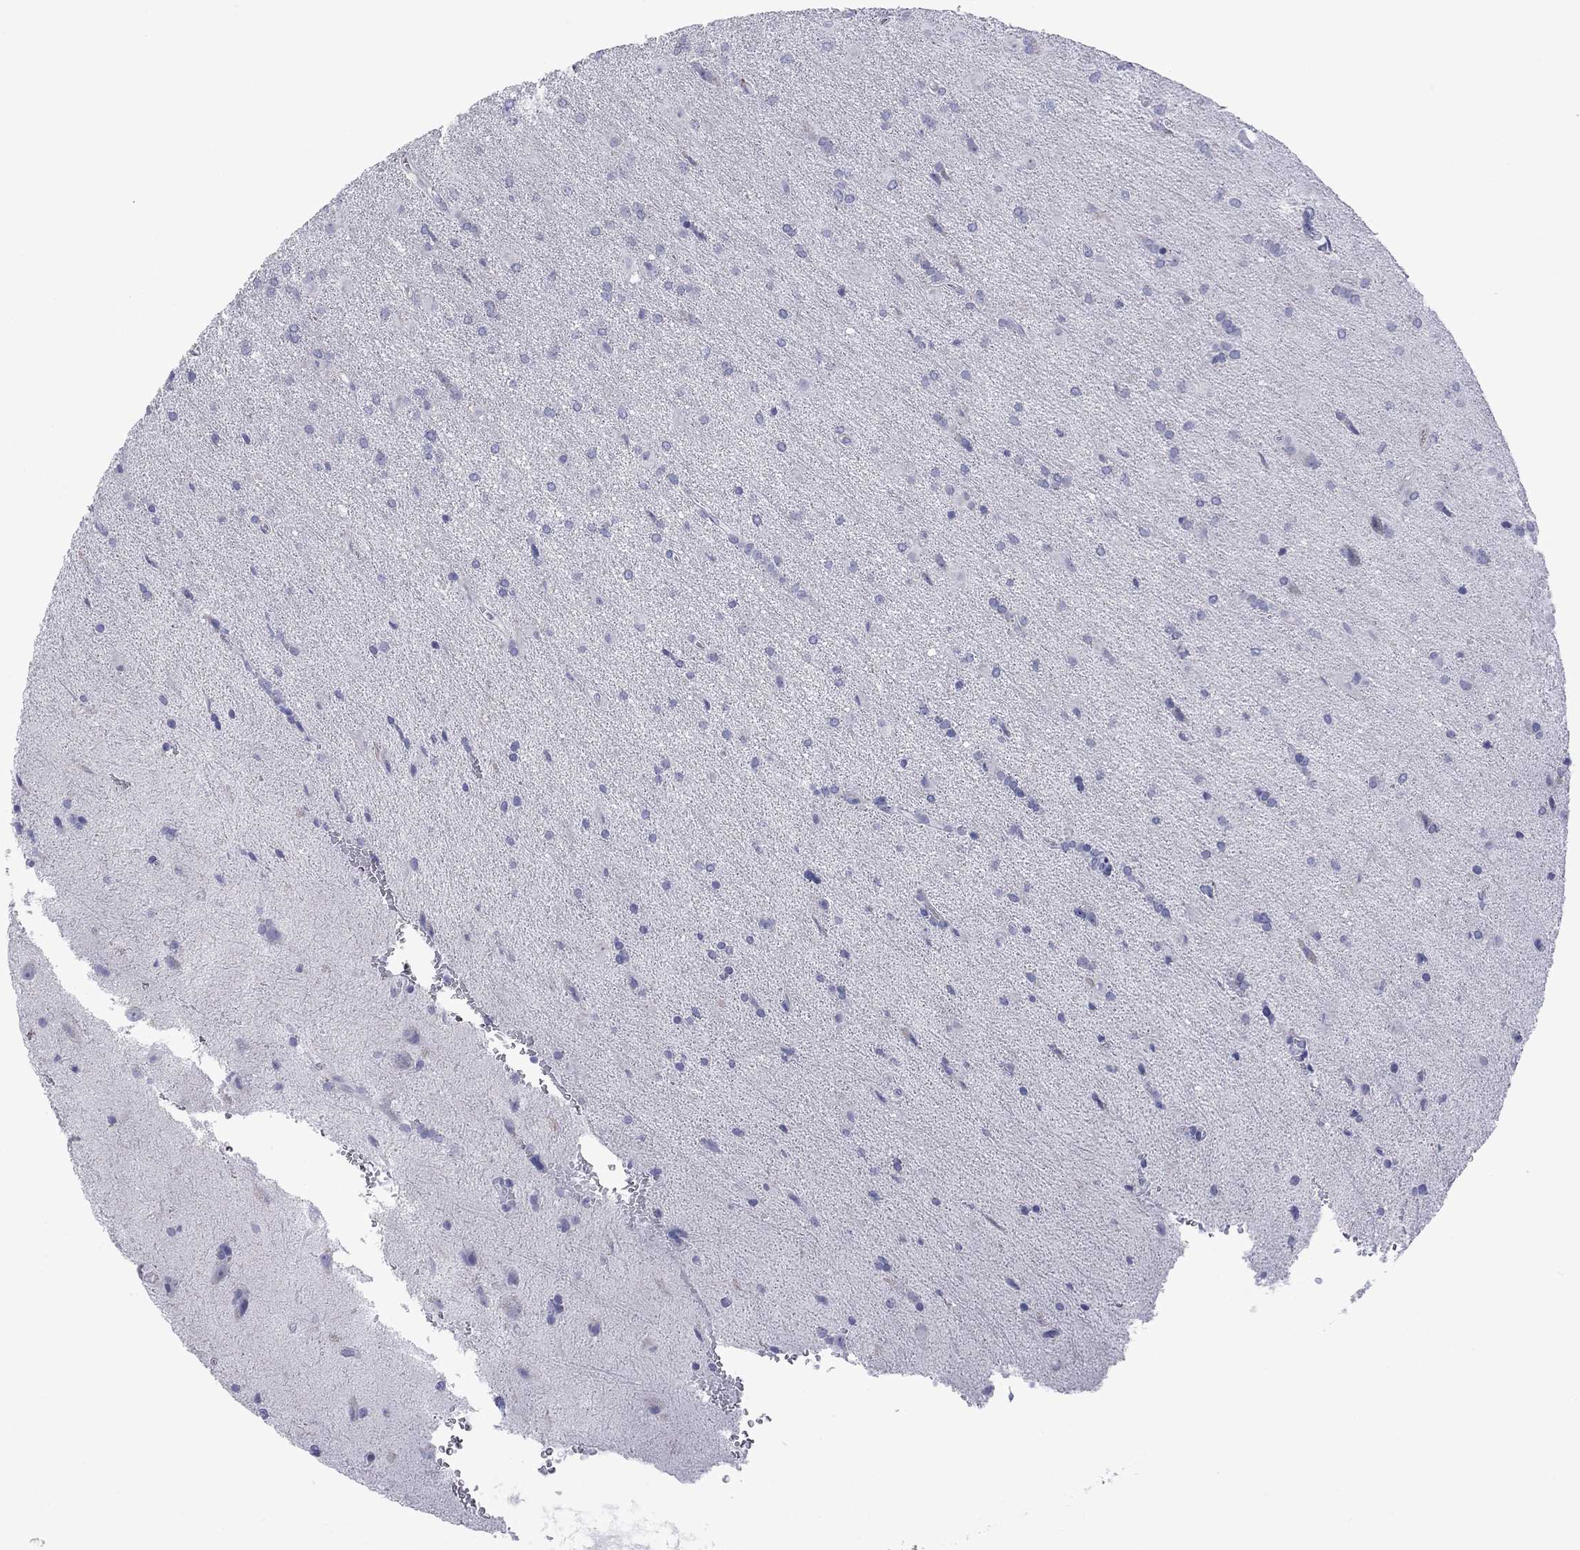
{"staining": {"intensity": "negative", "quantity": "none", "location": "none"}, "tissue": "glioma", "cell_type": "Tumor cells", "image_type": "cancer", "snomed": [{"axis": "morphology", "description": "Glioma, malignant, Low grade"}, {"axis": "topography", "description": "Brain"}], "caption": "DAB (3,3'-diaminobenzidine) immunohistochemical staining of malignant glioma (low-grade) exhibits no significant staining in tumor cells.", "gene": "TMPRSS11A", "patient": {"sex": "male", "age": 58}}